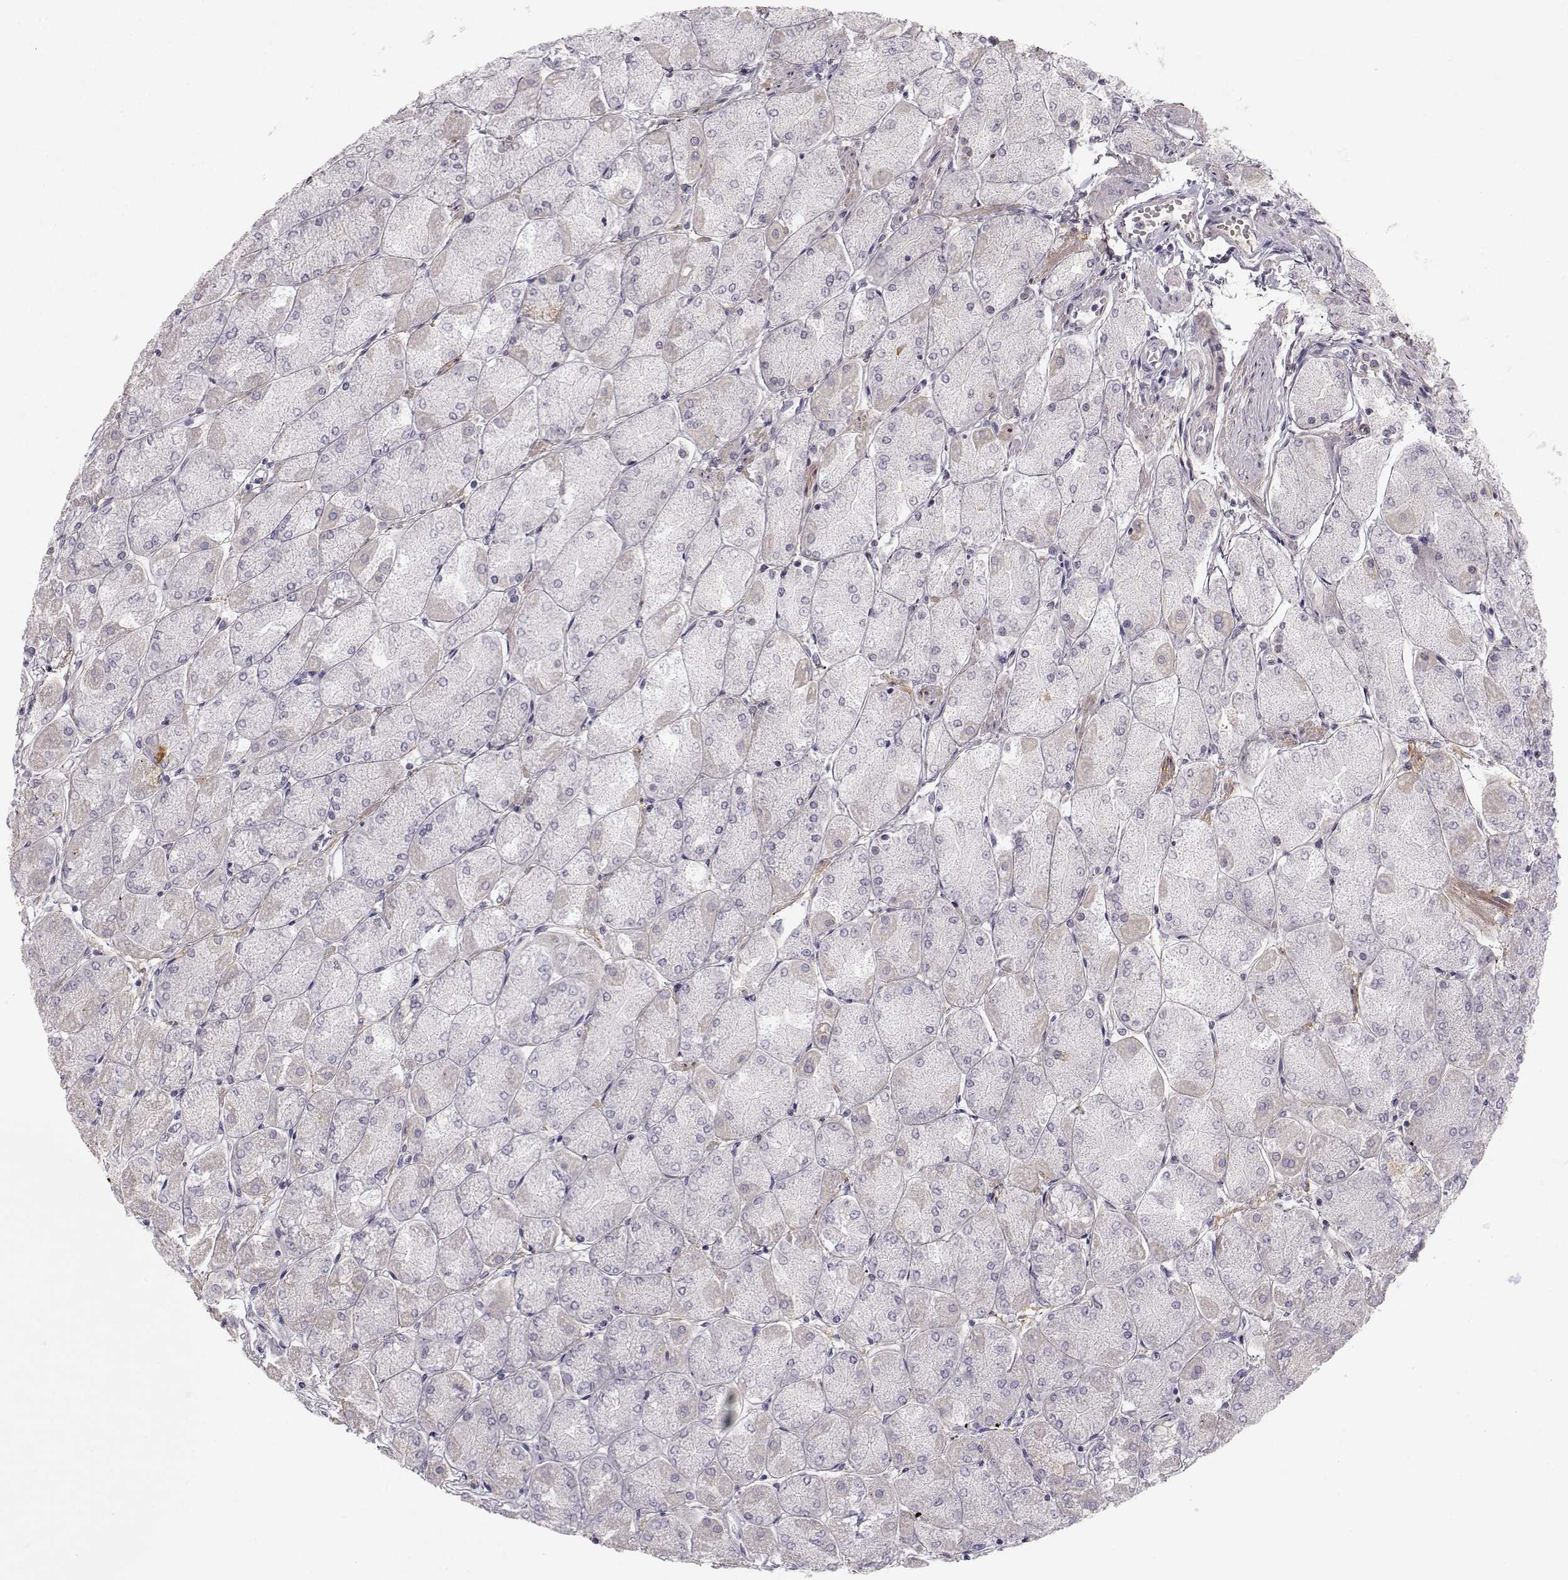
{"staining": {"intensity": "weak", "quantity": "<25%", "location": "cytoplasmic/membranous"}, "tissue": "stomach", "cell_type": "Glandular cells", "image_type": "normal", "snomed": [{"axis": "morphology", "description": "Normal tissue, NOS"}, {"axis": "topography", "description": "Stomach, upper"}], "caption": "DAB (3,3'-diaminobenzidine) immunohistochemical staining of normal human stomach shows no significant expression in glandular cells.", "gene": "ZNF185", "patient": {"sex": "male", "age": 60}}